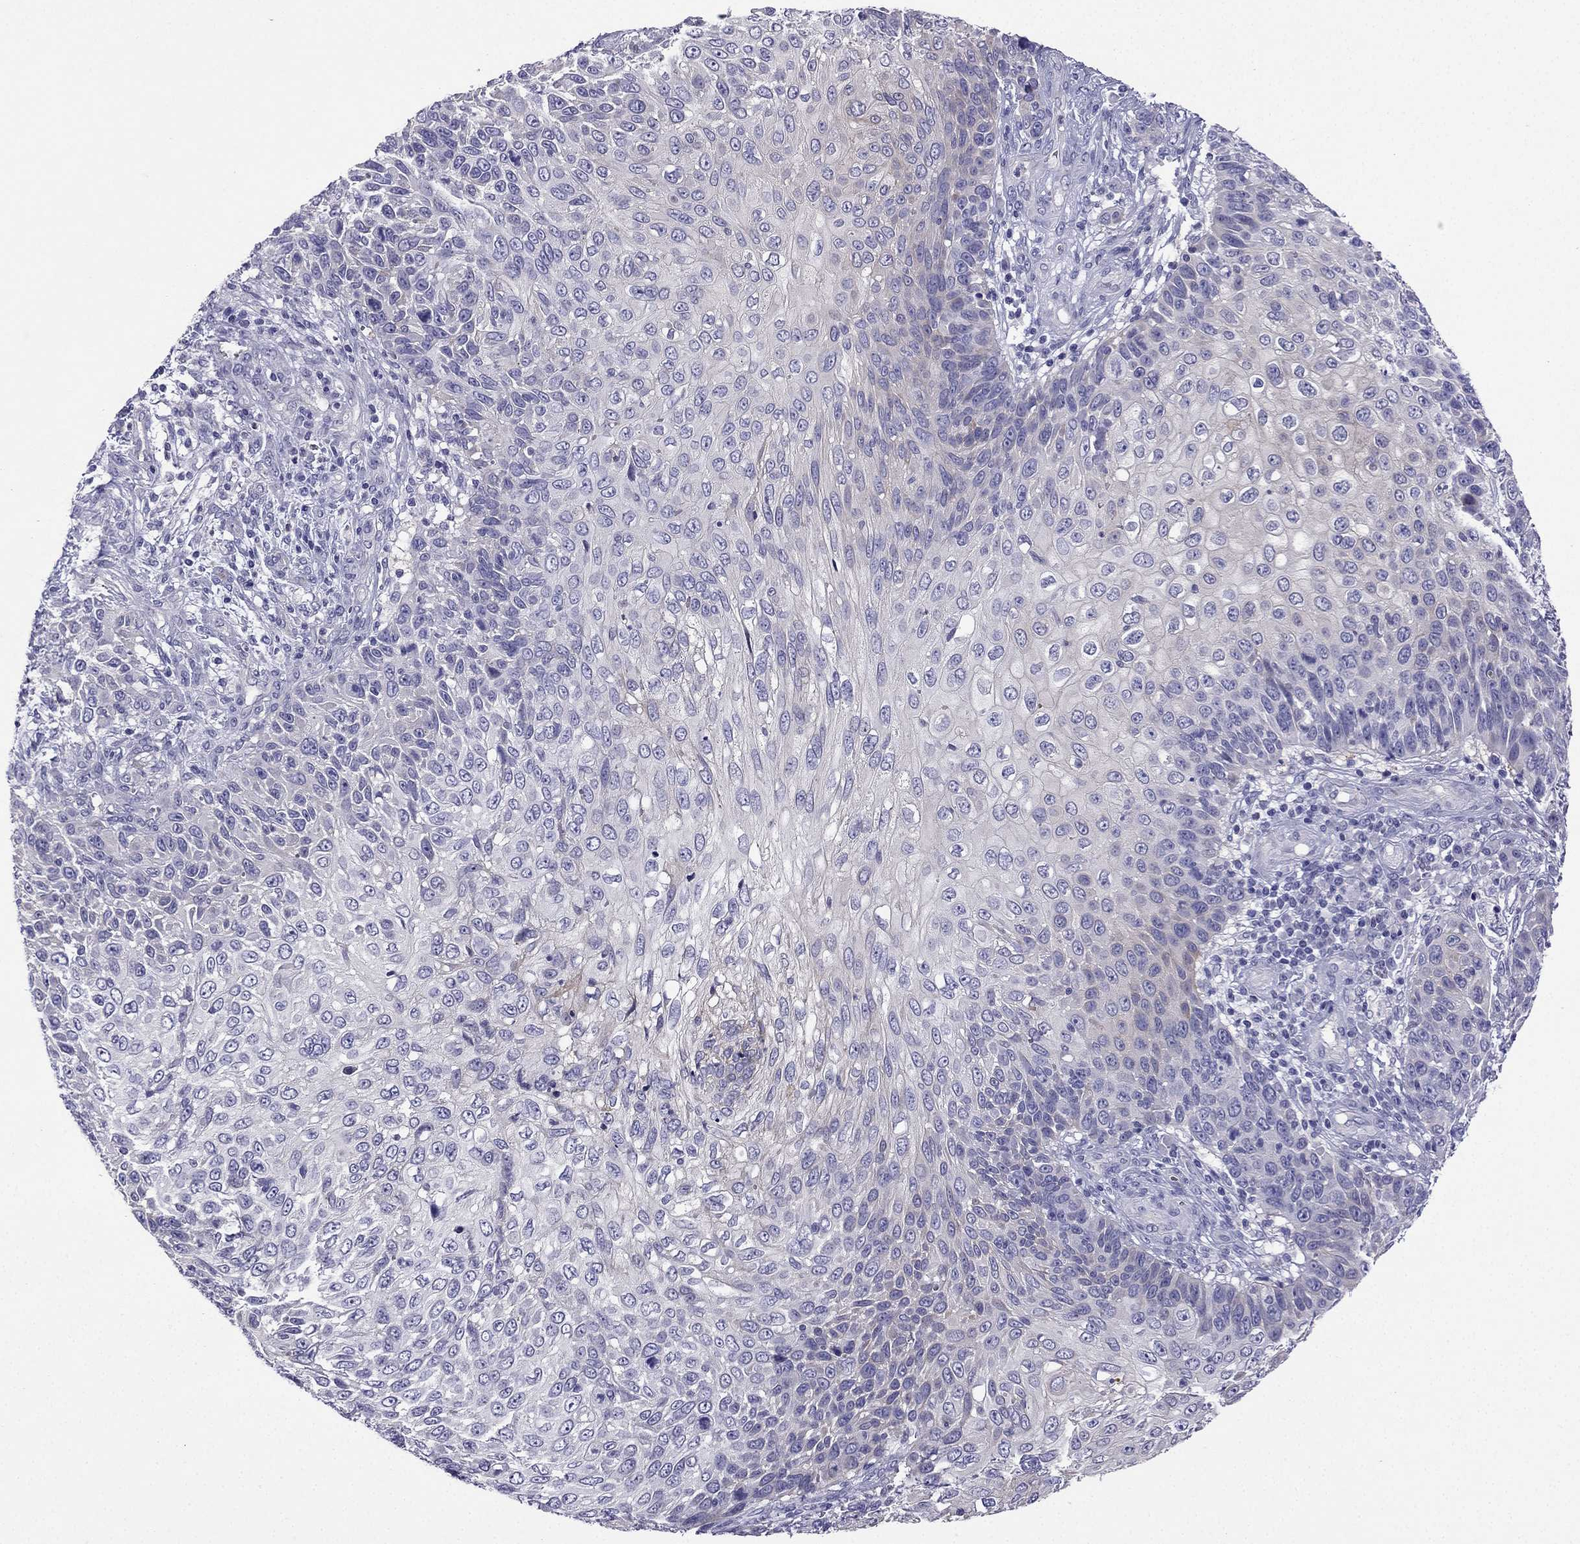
{"staining": {"intensity": "negative", "quantity": "none", "location": "none"}, "tissue": "skin cancer", "cell_type": "Tumor cells", "image_type": "cancer", "snomed": [{"axis": "morphology", "description": "Squamous cell carcinoma, NOS"}, {"axis": "topography", "description": "Skin"}], "caption": "Skin cancer stained for a protein using immunohistochemistry (IHC) displays no positivity tumor cells.", "gene": "KCNJ10", "patient": {"sex": "male", "age": 92}}